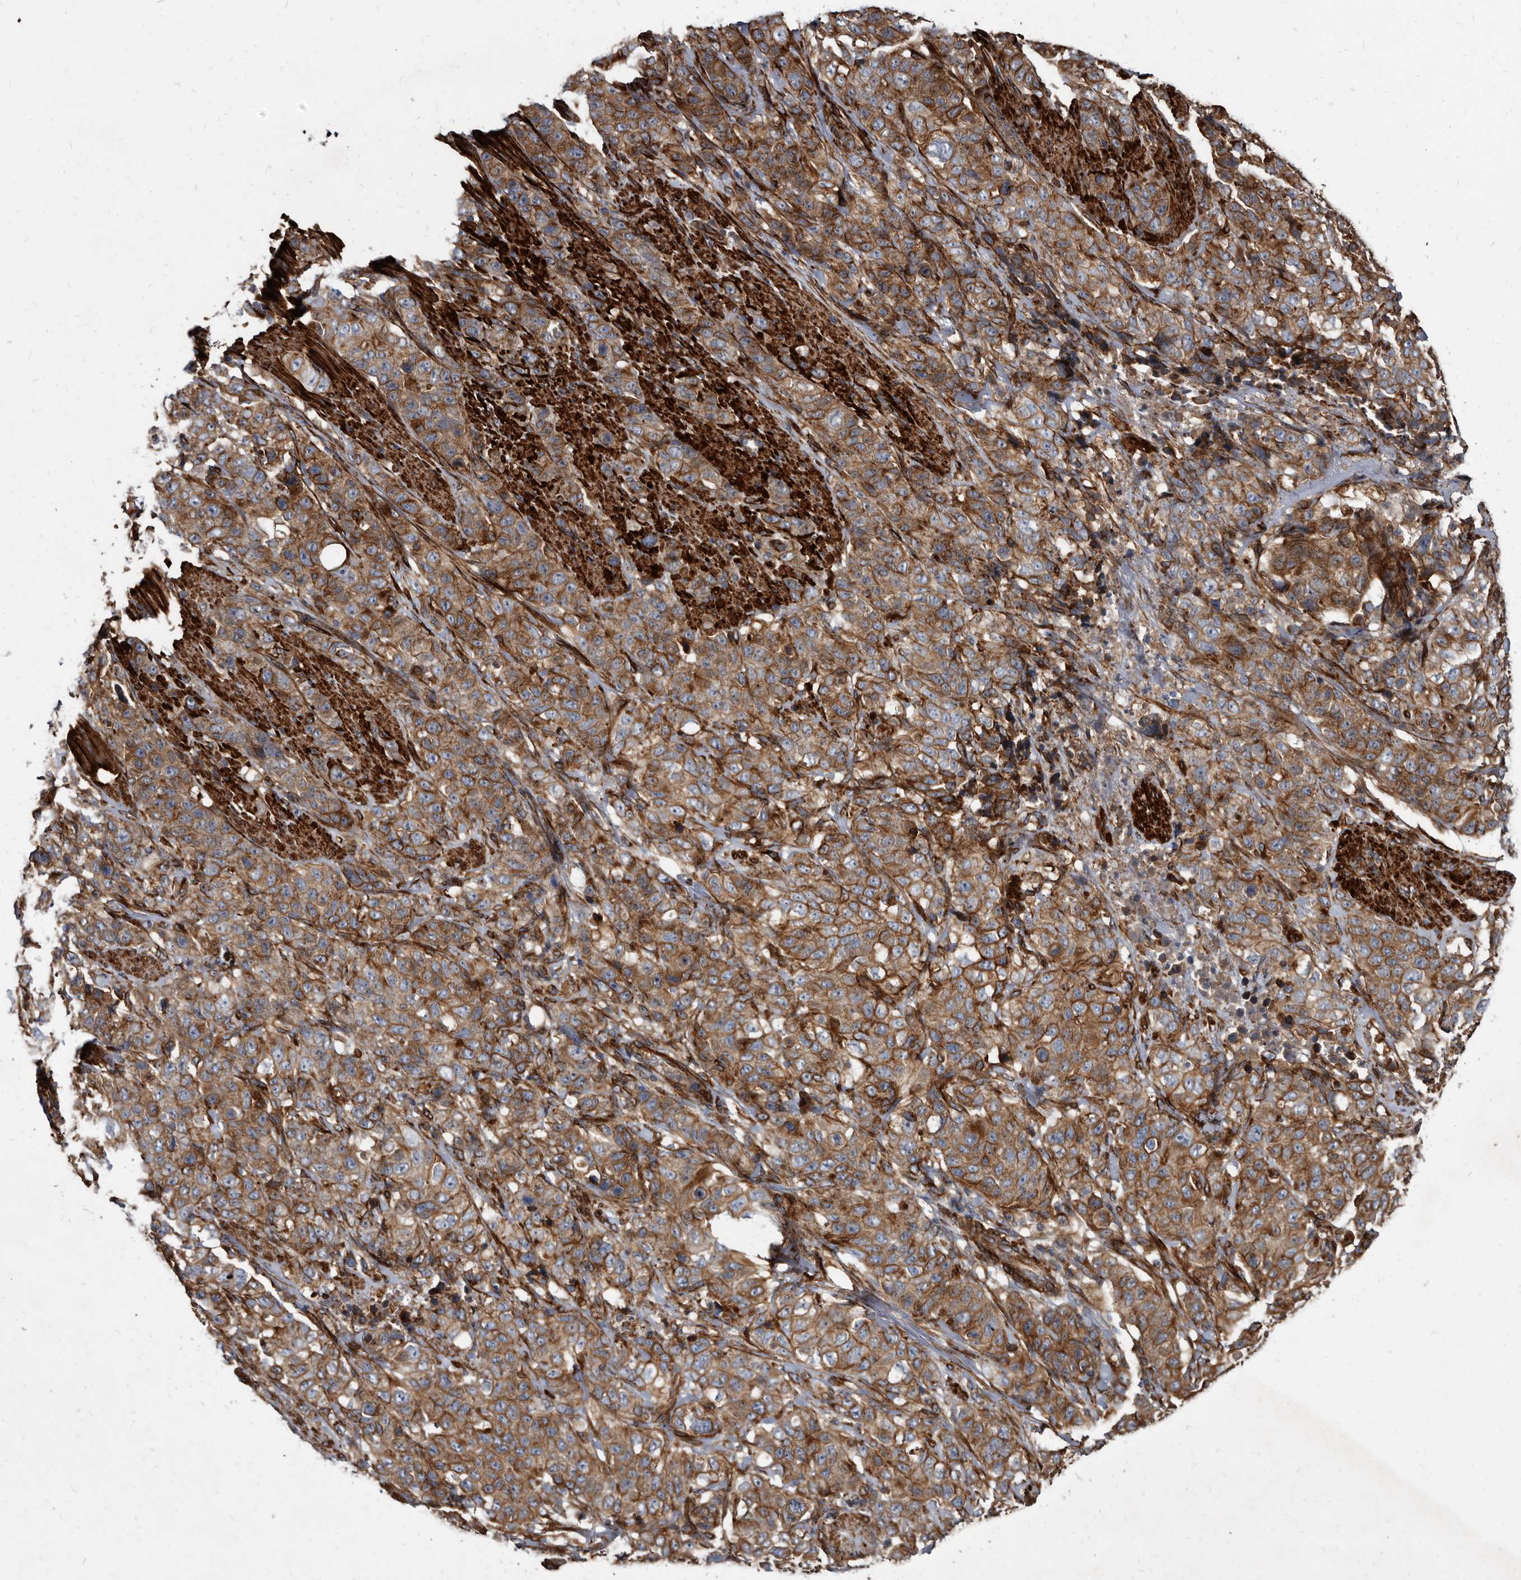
{"staining": {"intensity": "moderate", "quantity": ">75%", "location": "cytoplasmic/membranous"}, "tissue": "stomach cancer", "cell_type": "Tumor cells", "image_type": "cancer", "snomed": [{"axis": "morphology", "description": "Adenocarcinoma, NOS"}, {"axis": "topography", "description": "Stomach"}], "caption": "Protein expression analysis of human adenocarcinoma (stomach) reveals moderate cytoplasmic/membranous expression in about >75% of tumor cells.", "gene": "KCTD20", "patient": {"sex": "male", "age": 48}}